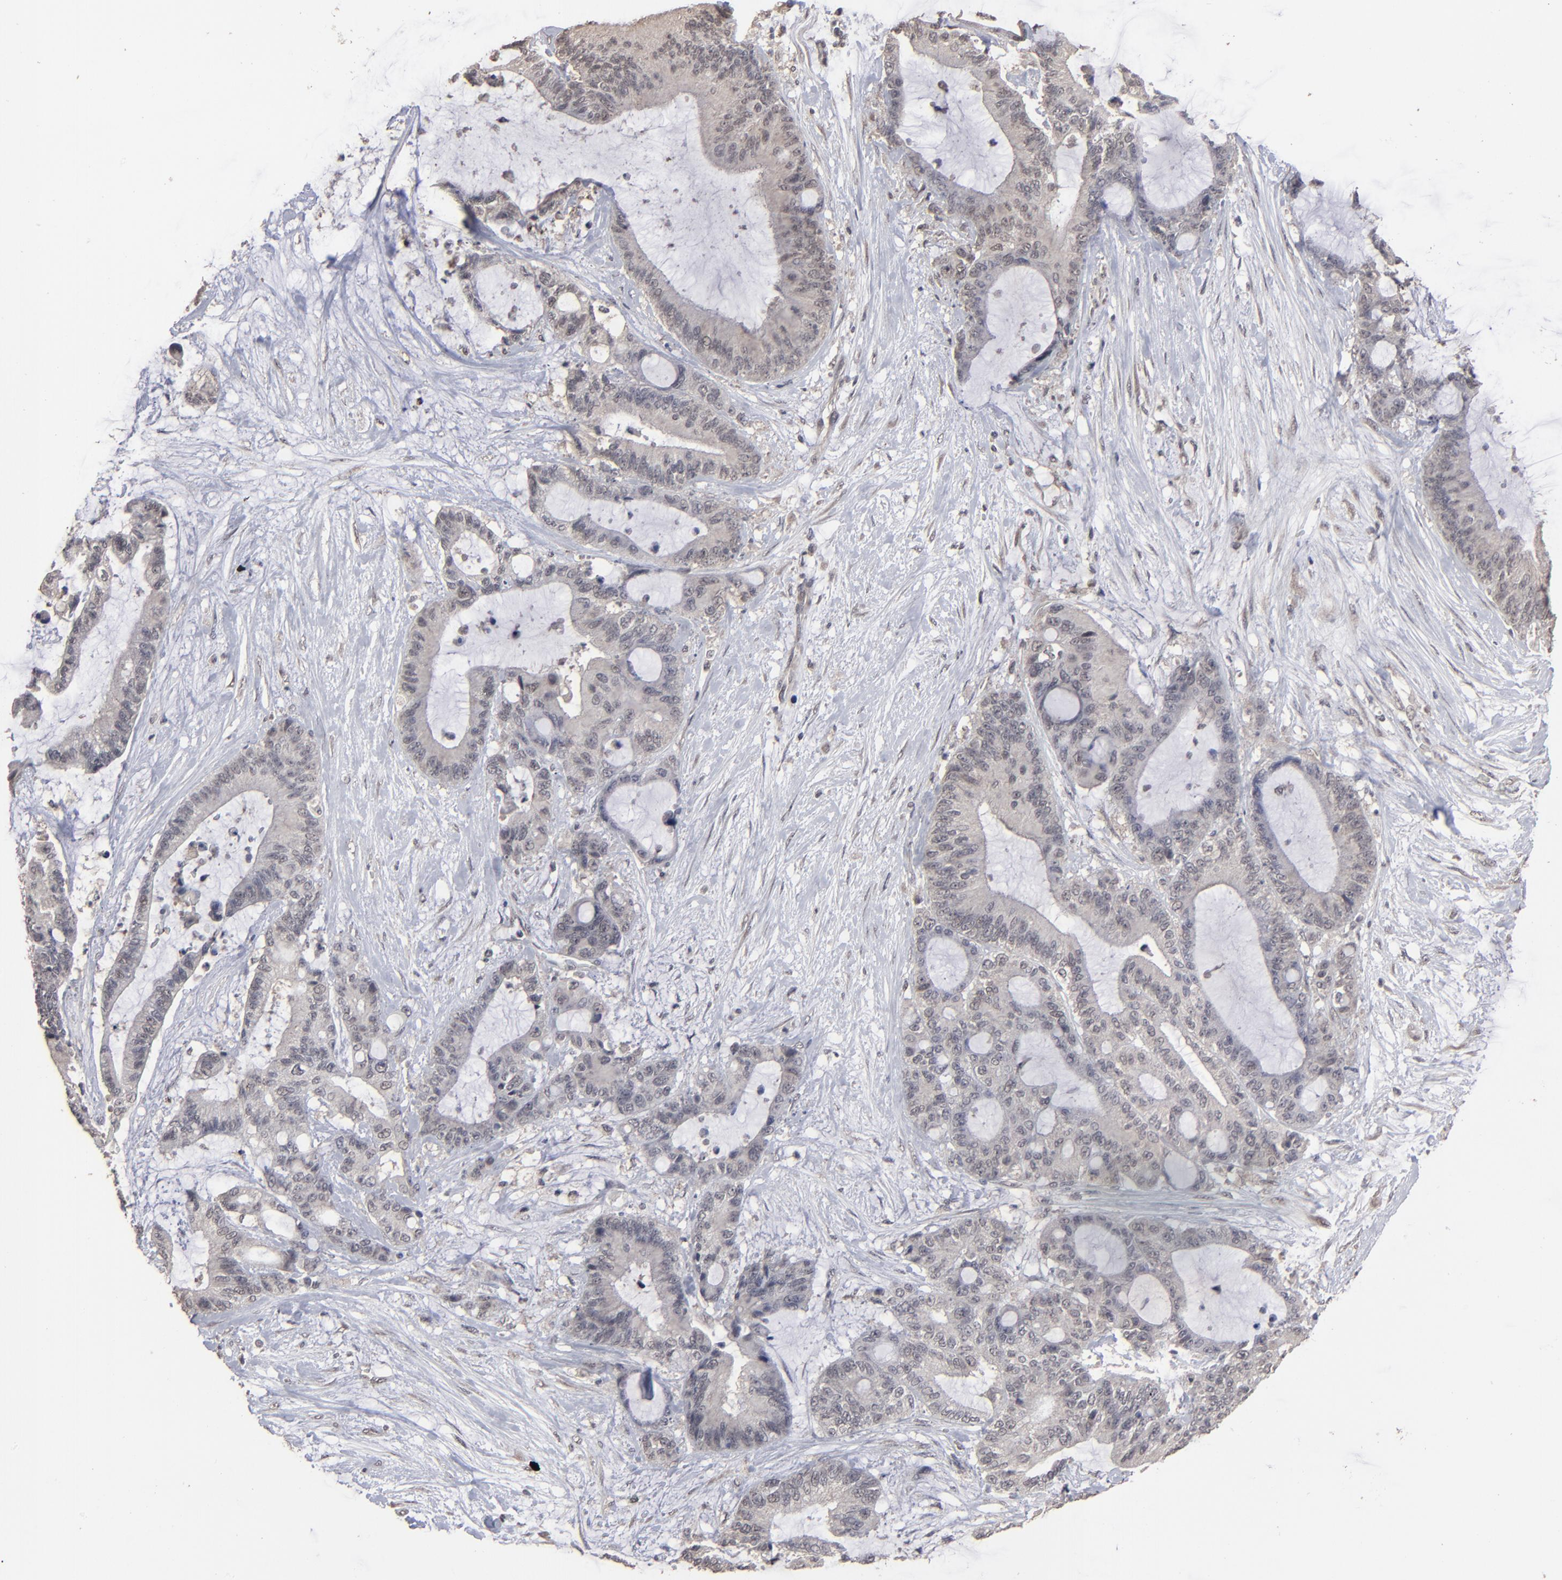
{"staining": {"intensity": "weak", "quantity": "25%-75%", "location": "cytoplasmic/membranous"}, "tissue": "liver cancer", "cell_type": "Tumor cells", "image_type": "cancer", "snomed": [{"axis": "morphology", "description": "Cholangiocarcinoma"}, {"axis": "topography", "description": "Liver"}], "caption": "High-magnification brightfield microscopy of liver cancer stained with DAB (brown) and counterstained with hematoxylin (blue). tumor cells exhibit weak cytoplasmic/membranous staining is seen in about25%-75% of cells.", "gene": "SLC22A17", "patient": {"sex": "female", "age": 73}}